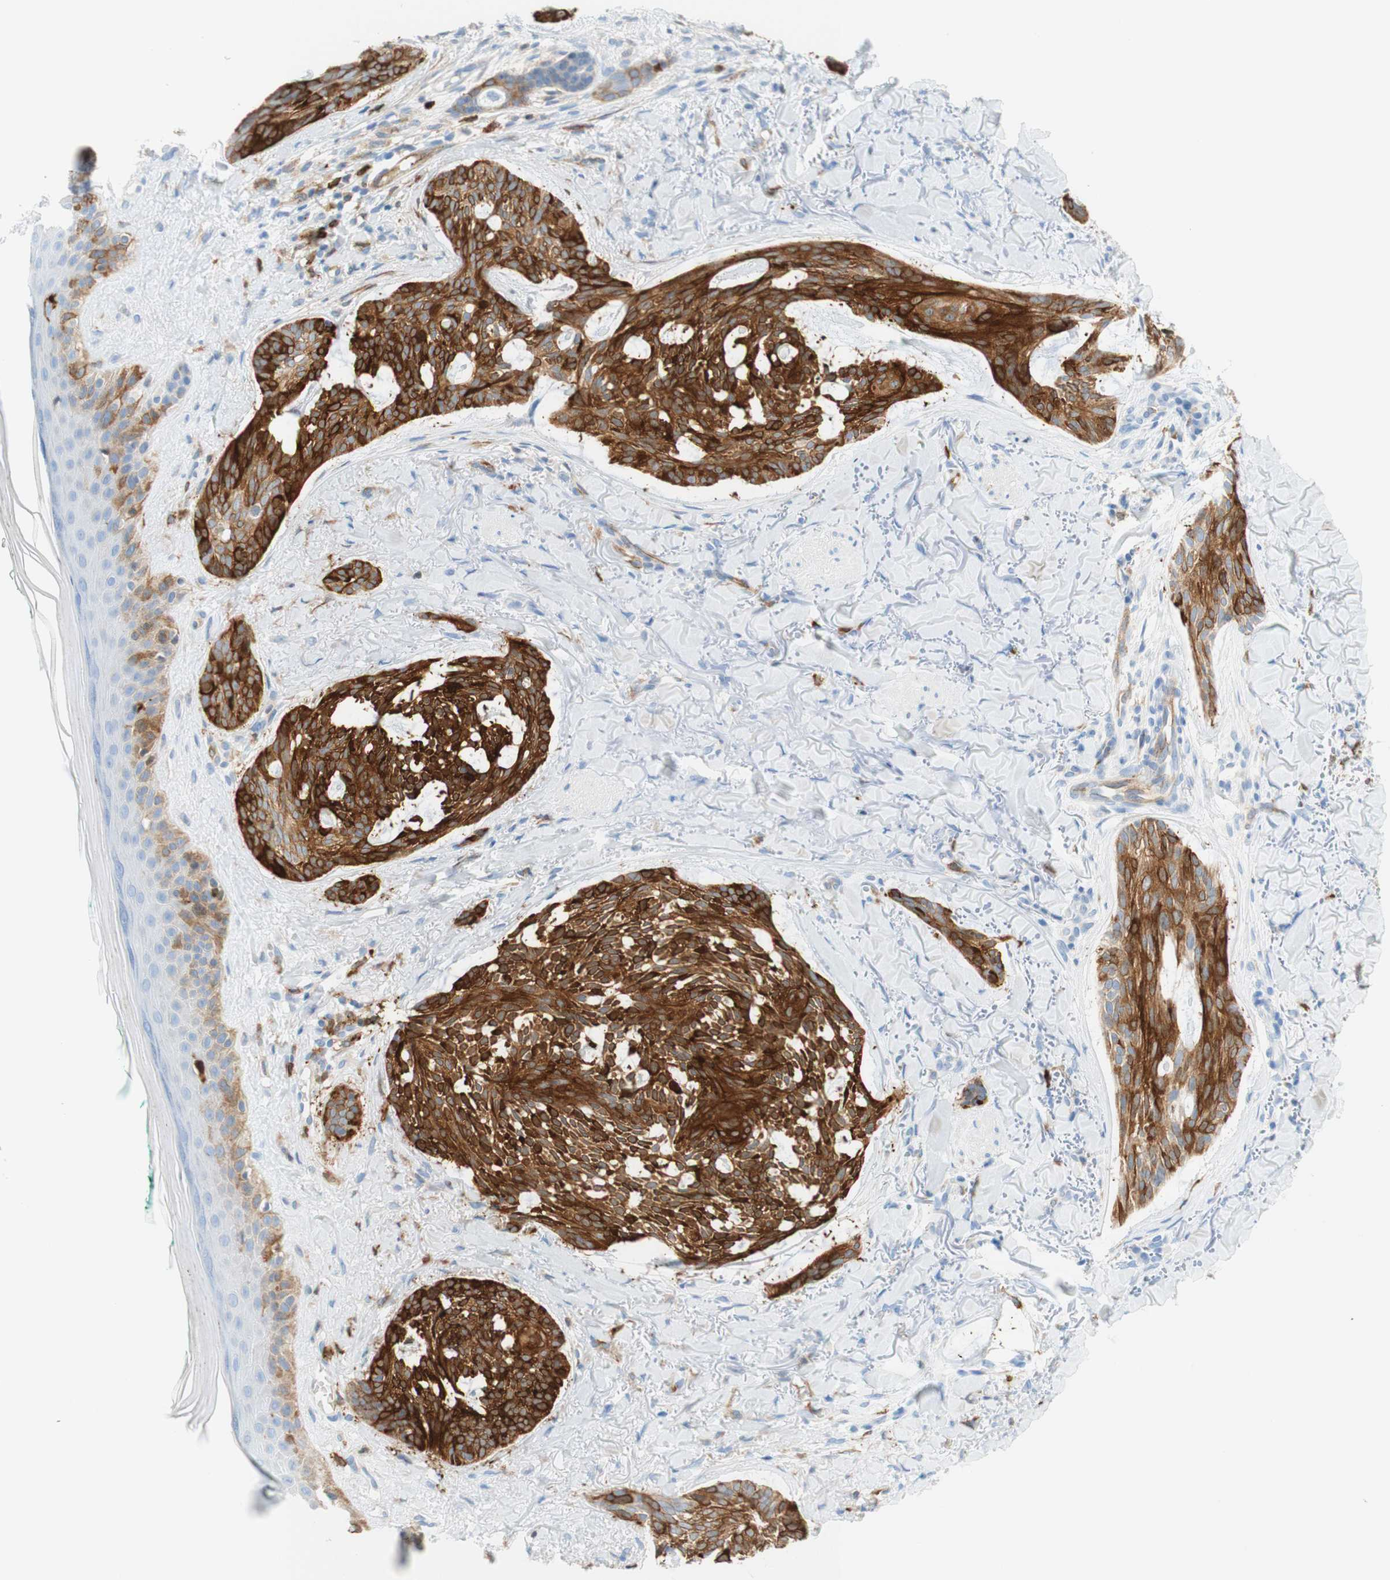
{"staining": {"intensity": "strong", "quantity": "25%-75%", "location": "cytoplasmic/membranous"}, "tissue": "skin cancer", "cell_type": "Tumor cells", "image_type": "cancer", "snomed": [{"axis": "morphology", "description": "Basal cell carcinoma"}, {"axis": "topography", "description": "Skin"}], "caption": "High-magnification brightfield microscopy of basal cell carcinoma (skin) stained with DAB (brown) and counterstained with hematoxylin (blue). tumor cells exhibit strong cytoplasmic/membranous staining is seen in about25%-75% of cells.", "gene": "STMN1", "patient": {"sex": "male", "age": 43}}